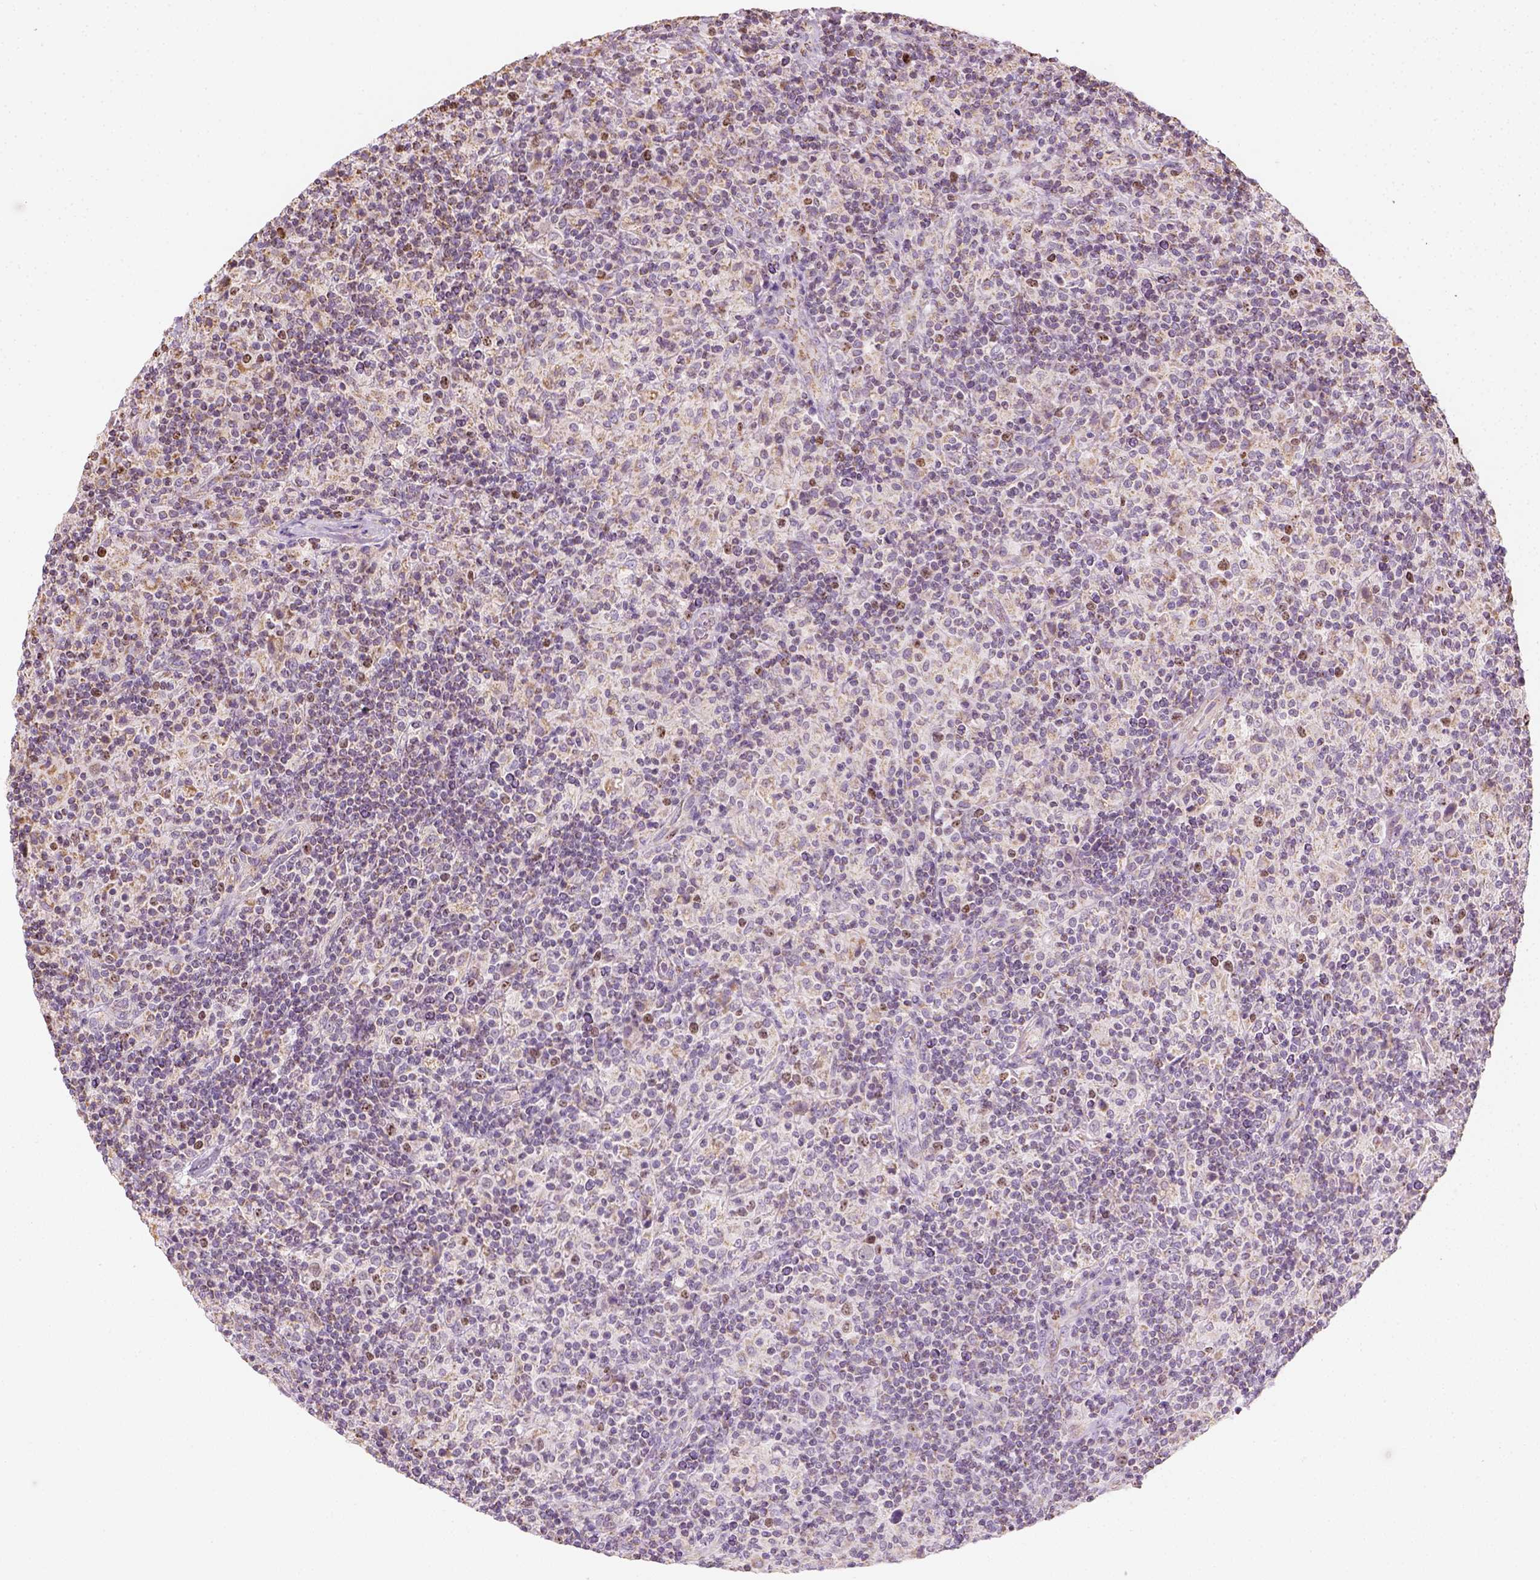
{"staining": {"intensity": "negative", "quantity": "none", "location": "none"}, "tissue": "lymphoma", "cell_type": "Tumor cells", "image_type": "cancer", "snomed": [{"axis": "morphology", "description": "Hodgkin's disease, NOS"}, {"axis": "topography", "description": "Lymph node"}], "caption": "Tumor cells are negative for protein expression in human lymphoma.", "gene": "LCA5", "patient": {"sex": "male", "age": 70}}